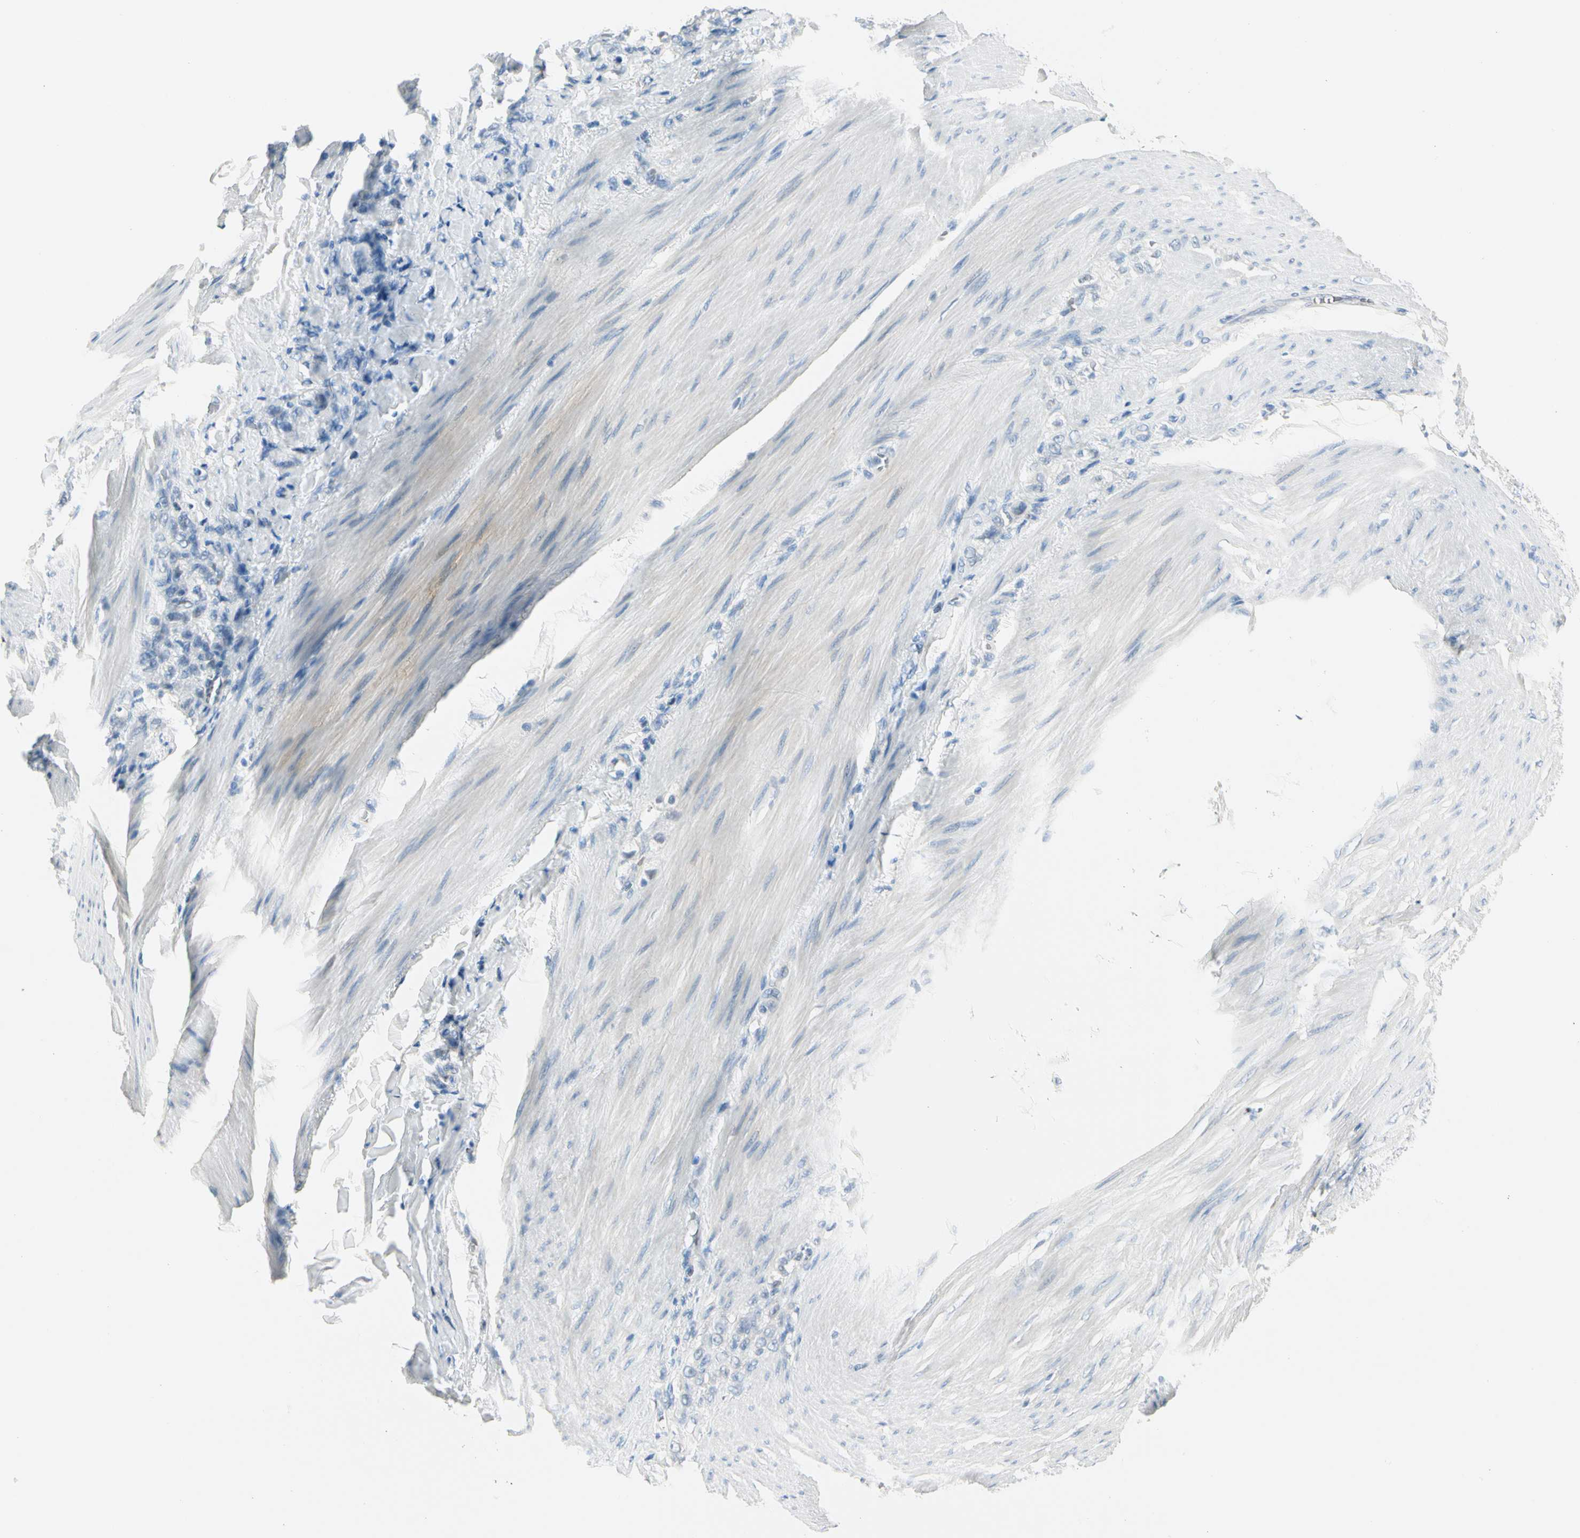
{"staining": {"intensity": "negative", "quantity": "none", "location": "none"}, "tissue": "stomach cancer", "cell_type": "Tumor cells", "image_type": "cancer", "snomed": [{"axis": "morphology", "description": "Adenocarcinoma, NOS"}, {"axis": "topography", "description": "Stomach"}], "caption": "Image shows no significant protein staining in tumor cells of stomach cancer (adenocarcinoma).", "gene": "CA1", "patient": {"sex": "male", "age": 82}}